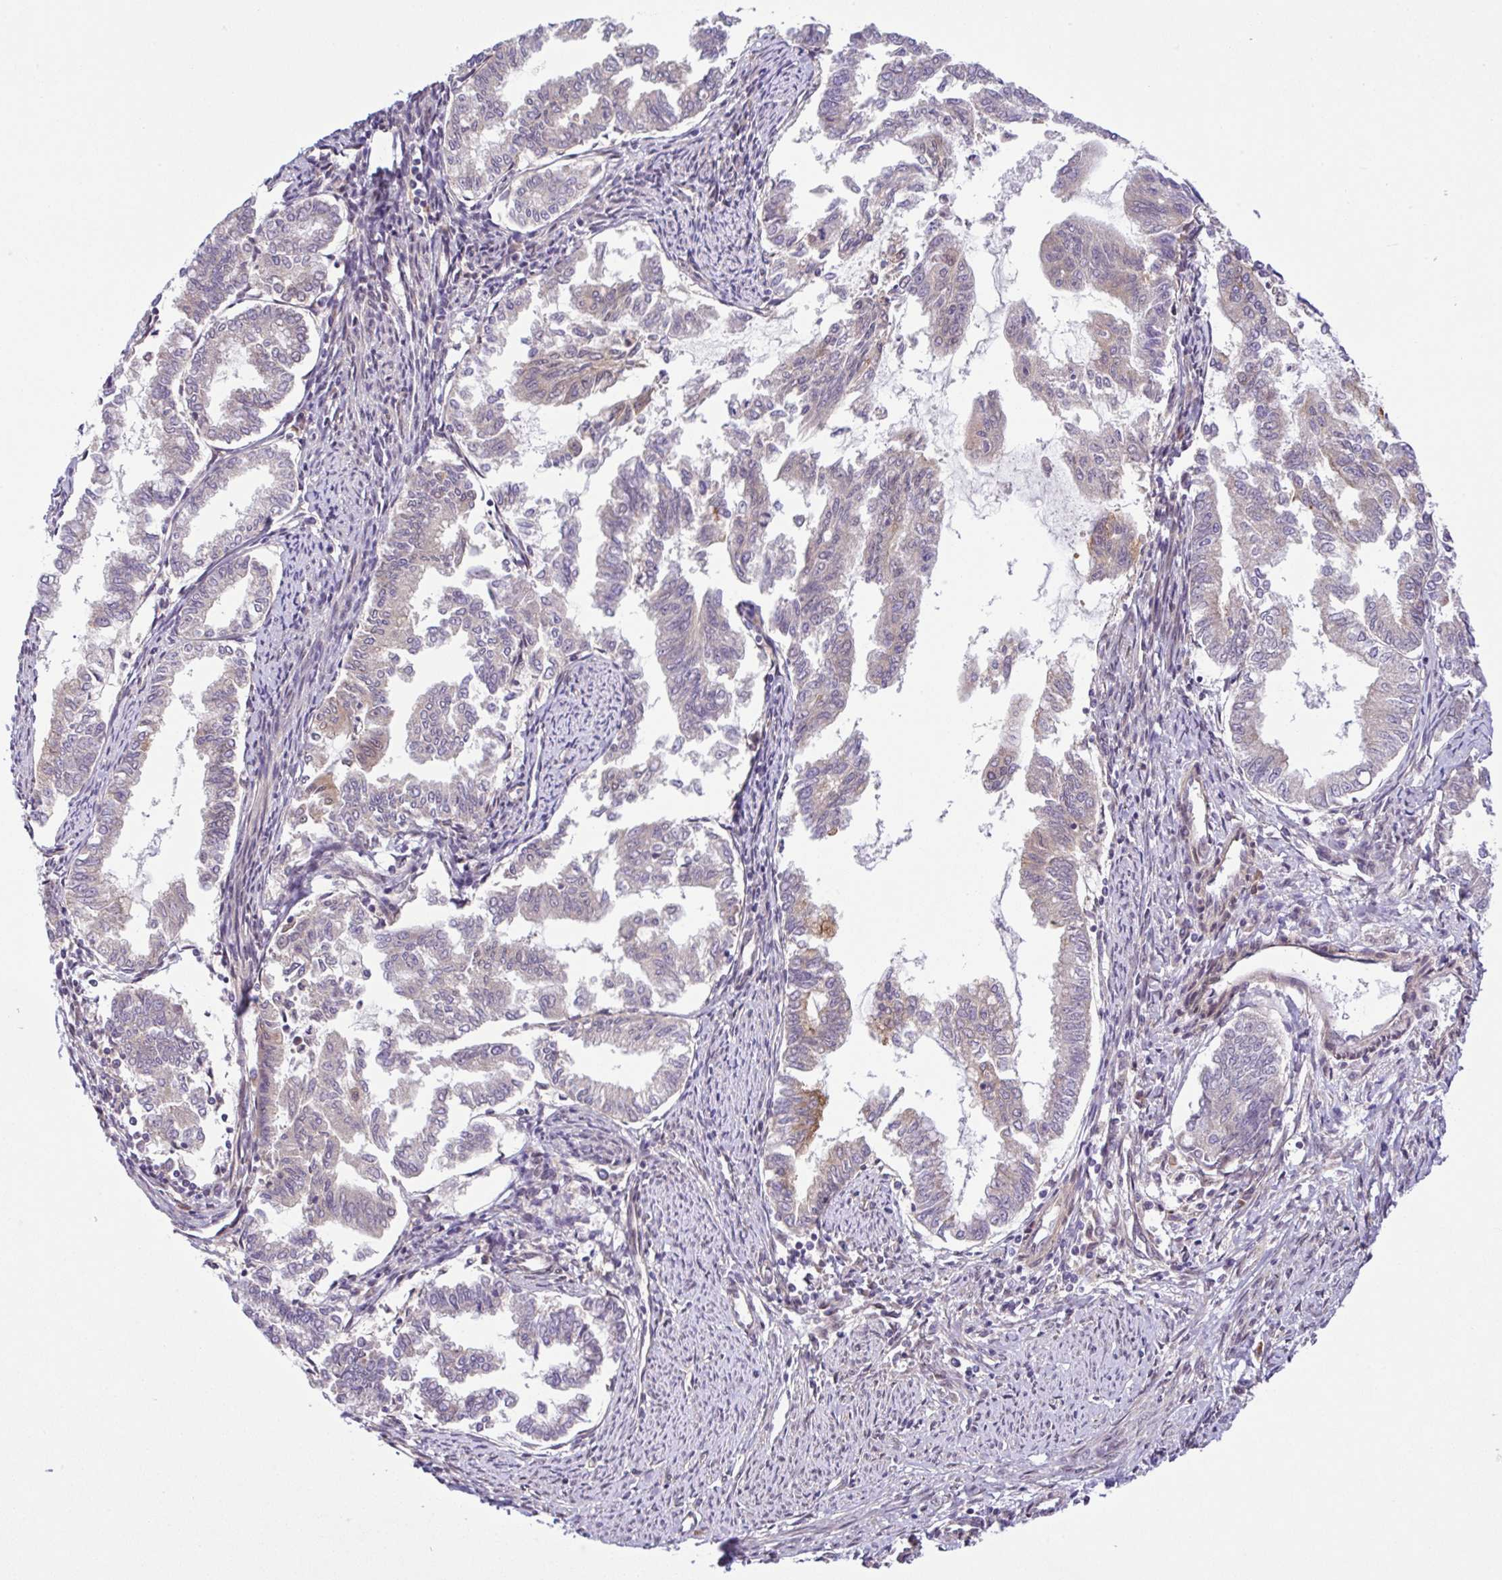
{"staining": {"intensity": "moderate", "quantity": "<25%", "location": "cytoplasmic/membranous"}, "tissue": "endometrial cancer", "cell_type": "Tumor cells", "image_type": "cancer", "snomed": [{"axis": "morphology", "description": "Adenocarcinoma, NOS"}, {"axis": "topography", "description": "Endometrium"}], "caption": "IHC micrograph of neoplastic tissue: endometrial adenocarcinoma stained using IHC demonstrates low levels of moderate protein expression localized specifically in the cytoplasmic/membranous of tumor cells, appearing as a cytoplasmic/membranous brown color.", "gene": "UBE4A", "patient": {"sex": "female", "age": 79}}